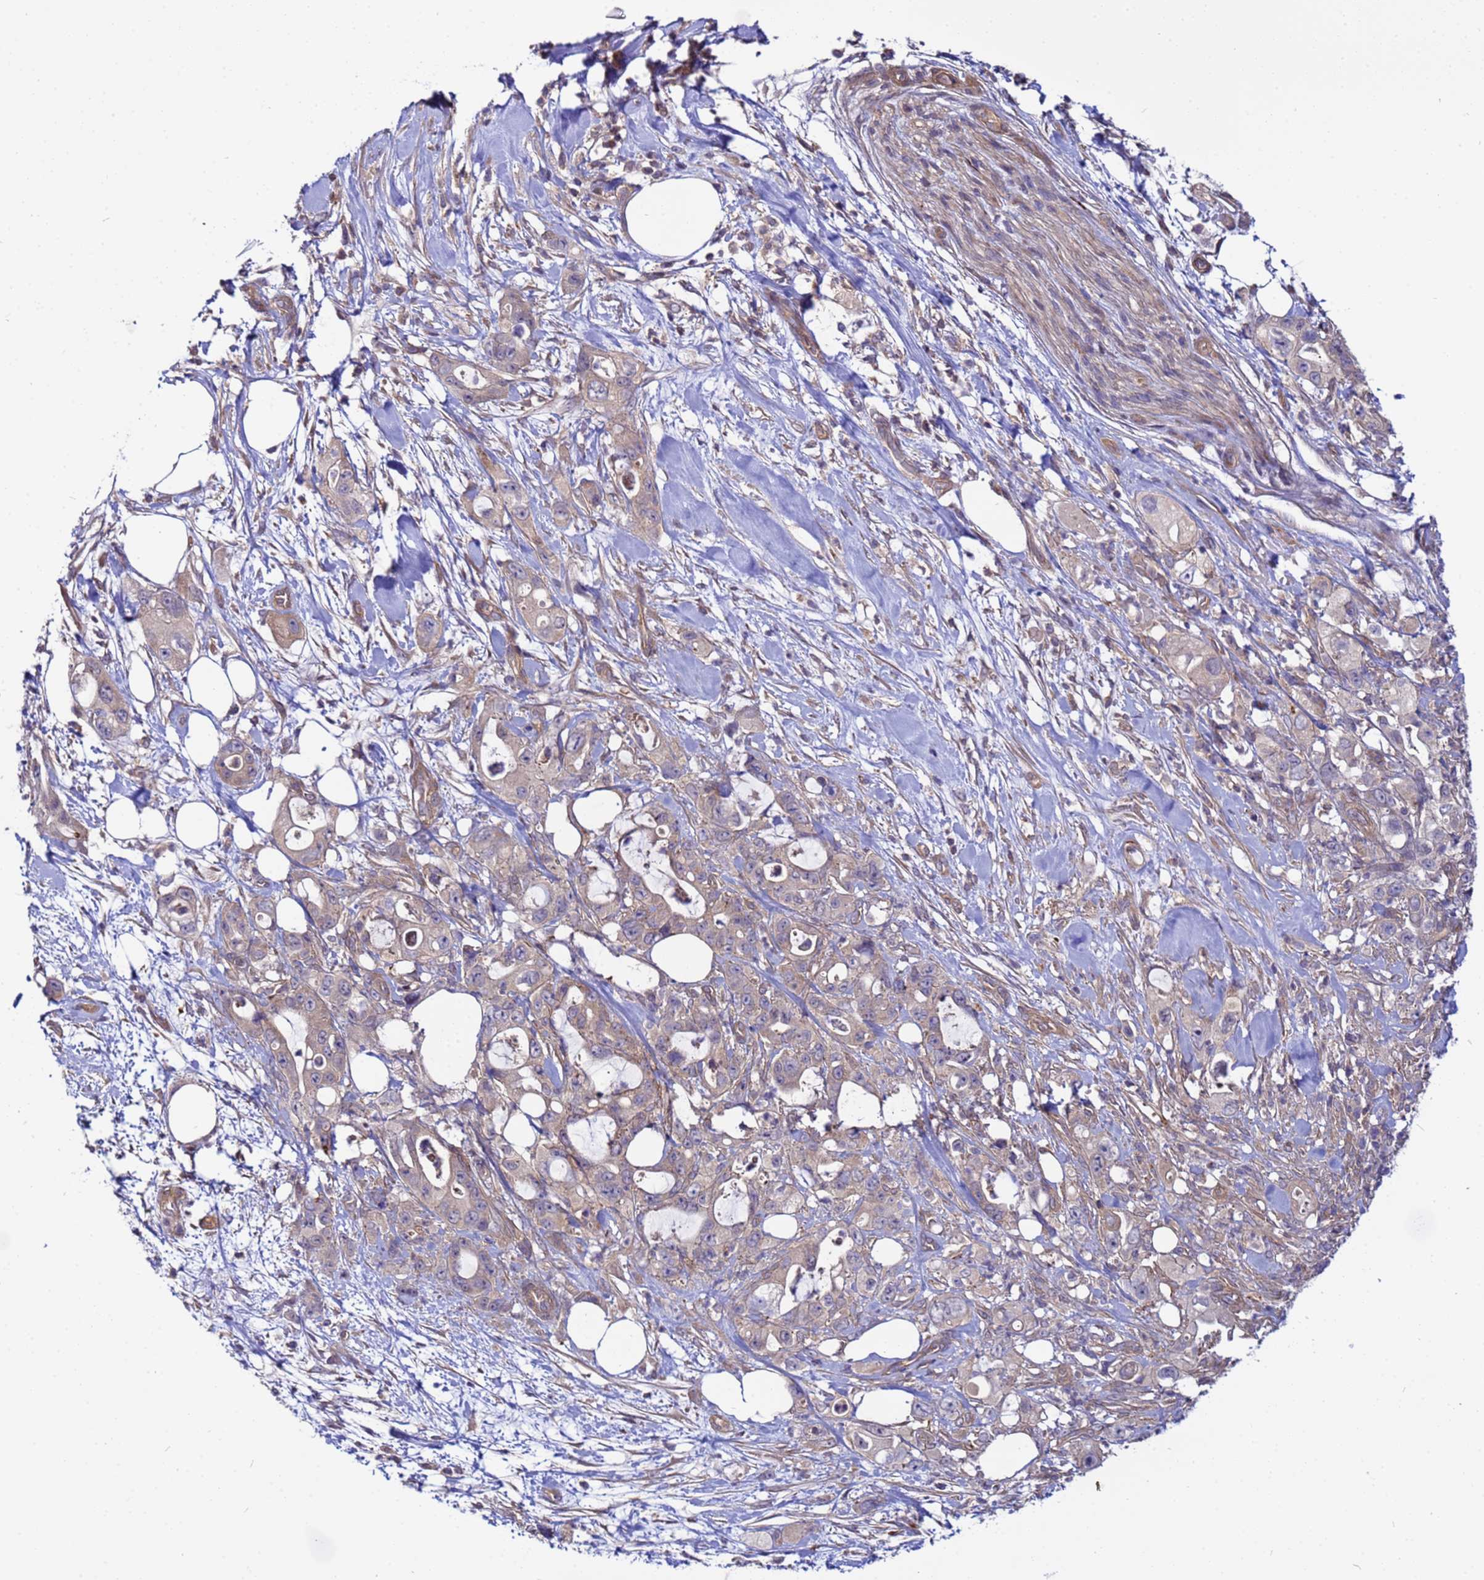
{"staining": {"intensity": "weak", "quantity": "25%-75%", "location": "cytoplasmic/membranous"}, "tissue": "pancreatic cancer", "cell_type": "Tumor cells", "image_type": "cancer", "snomed": [{"axis": "morphology", "description": "Adenocarcinoma, NOS"}, {"axis": "topography", "description": "Pancreas"}], "caption": "Immunohistochemistry of pancreatic adenocarcinoma reveals low levels of weak cytoplasmic/membranous positivity in approximately 25%-75% of tumor cells. (Stains: DAB in brown, nuclei in blue, Microscopy: brightfield microscopy at high magnification).", "gene": "STK38", "patient": {"sex": "female", "age": 61}}